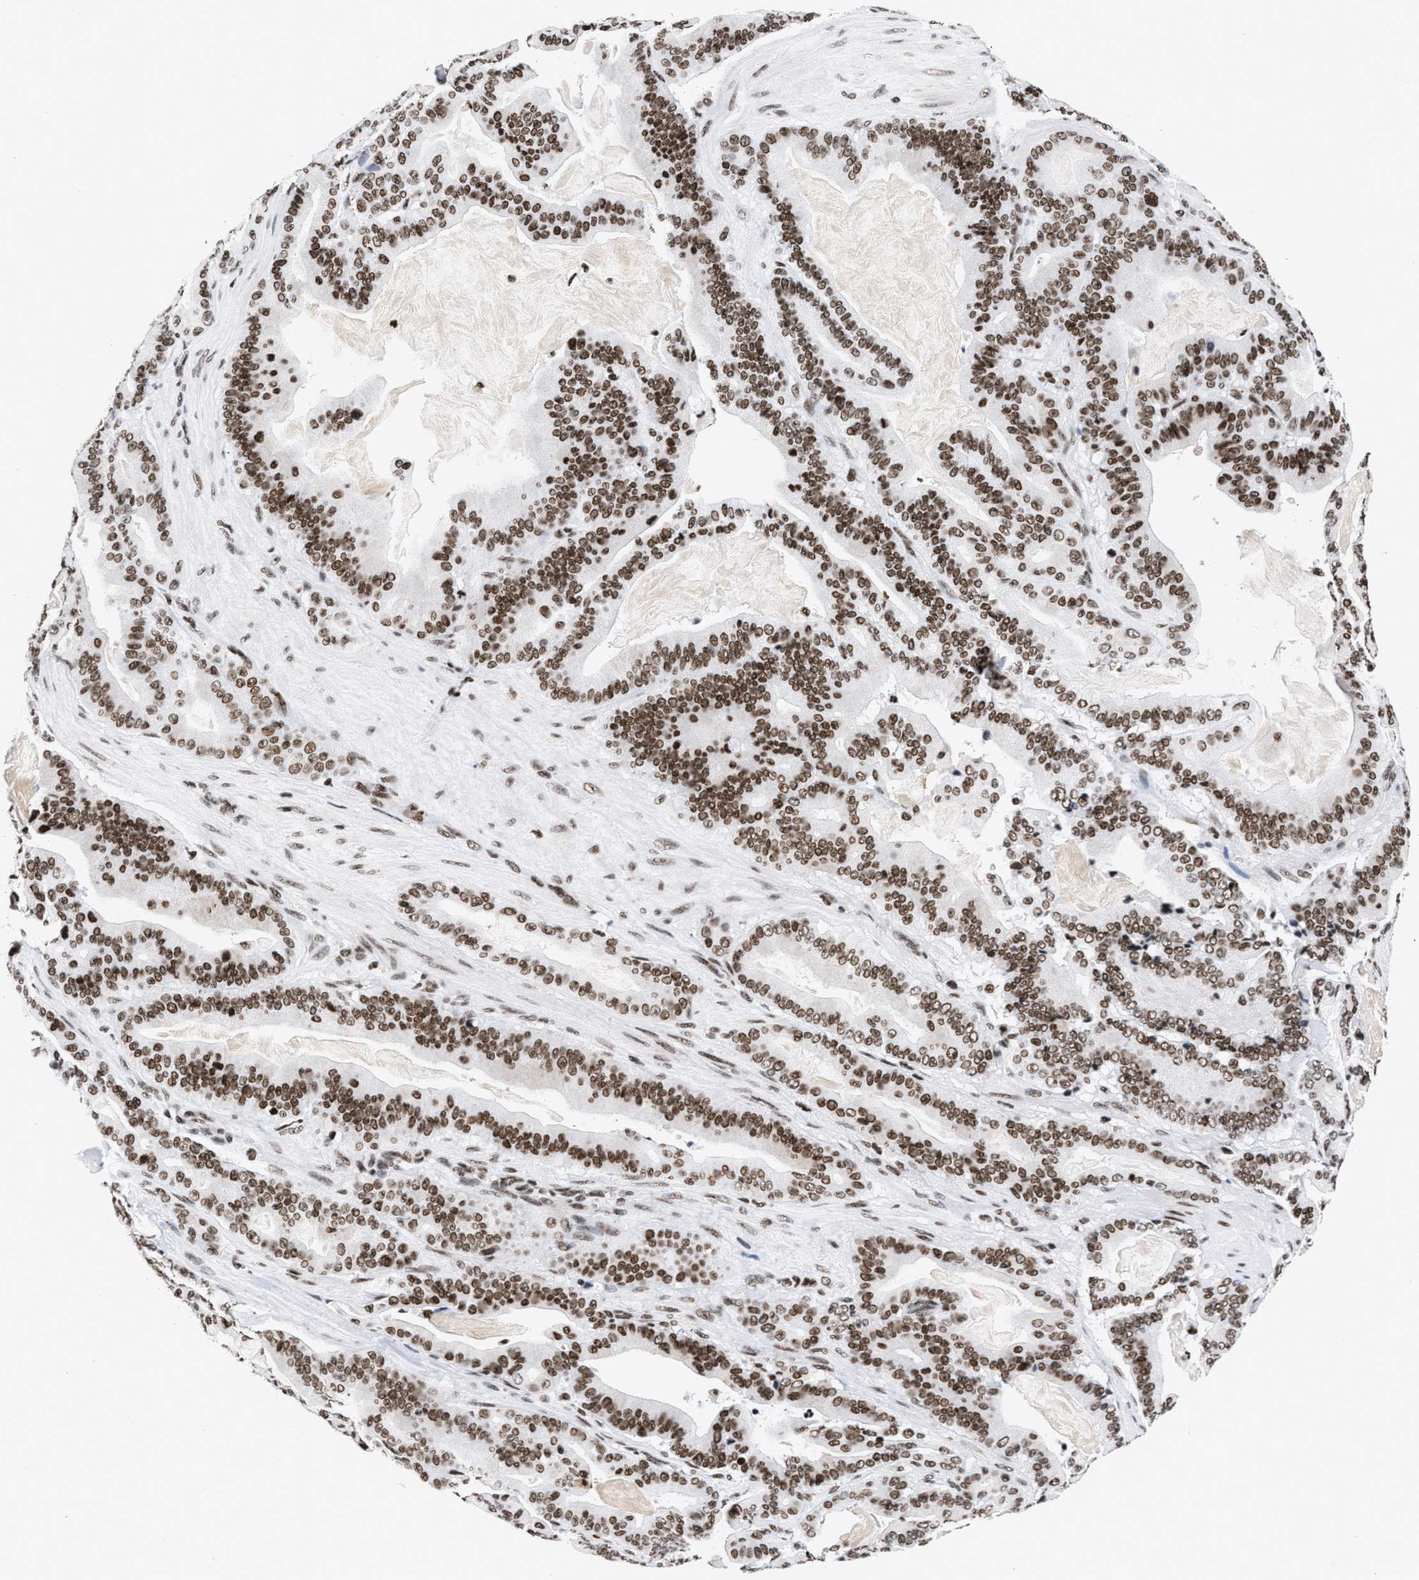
{"staining": {"intensity": "moderate", "quantity": ">75%", "location": "nuclear"}, "tissue": "pancreatic cancer", "cell_type": "Tumor cells", "image_type": "cancer", "snomed": [{"axis": "morphology", "description": "Adenocarcinoma, NOS"}, {"axis": "topography", "description": "Pancreas"}], "caption": "Protein staining exhibits moderate nuclear staining in approximately >75% of tumor cells in pancreatic cancer (adenocarcinoma). Immunohistochemistry stains the protein in brown and the nuclei are stained blue.", "gene": "RAD21", "patient": {"sex": "male", "age": 63}}